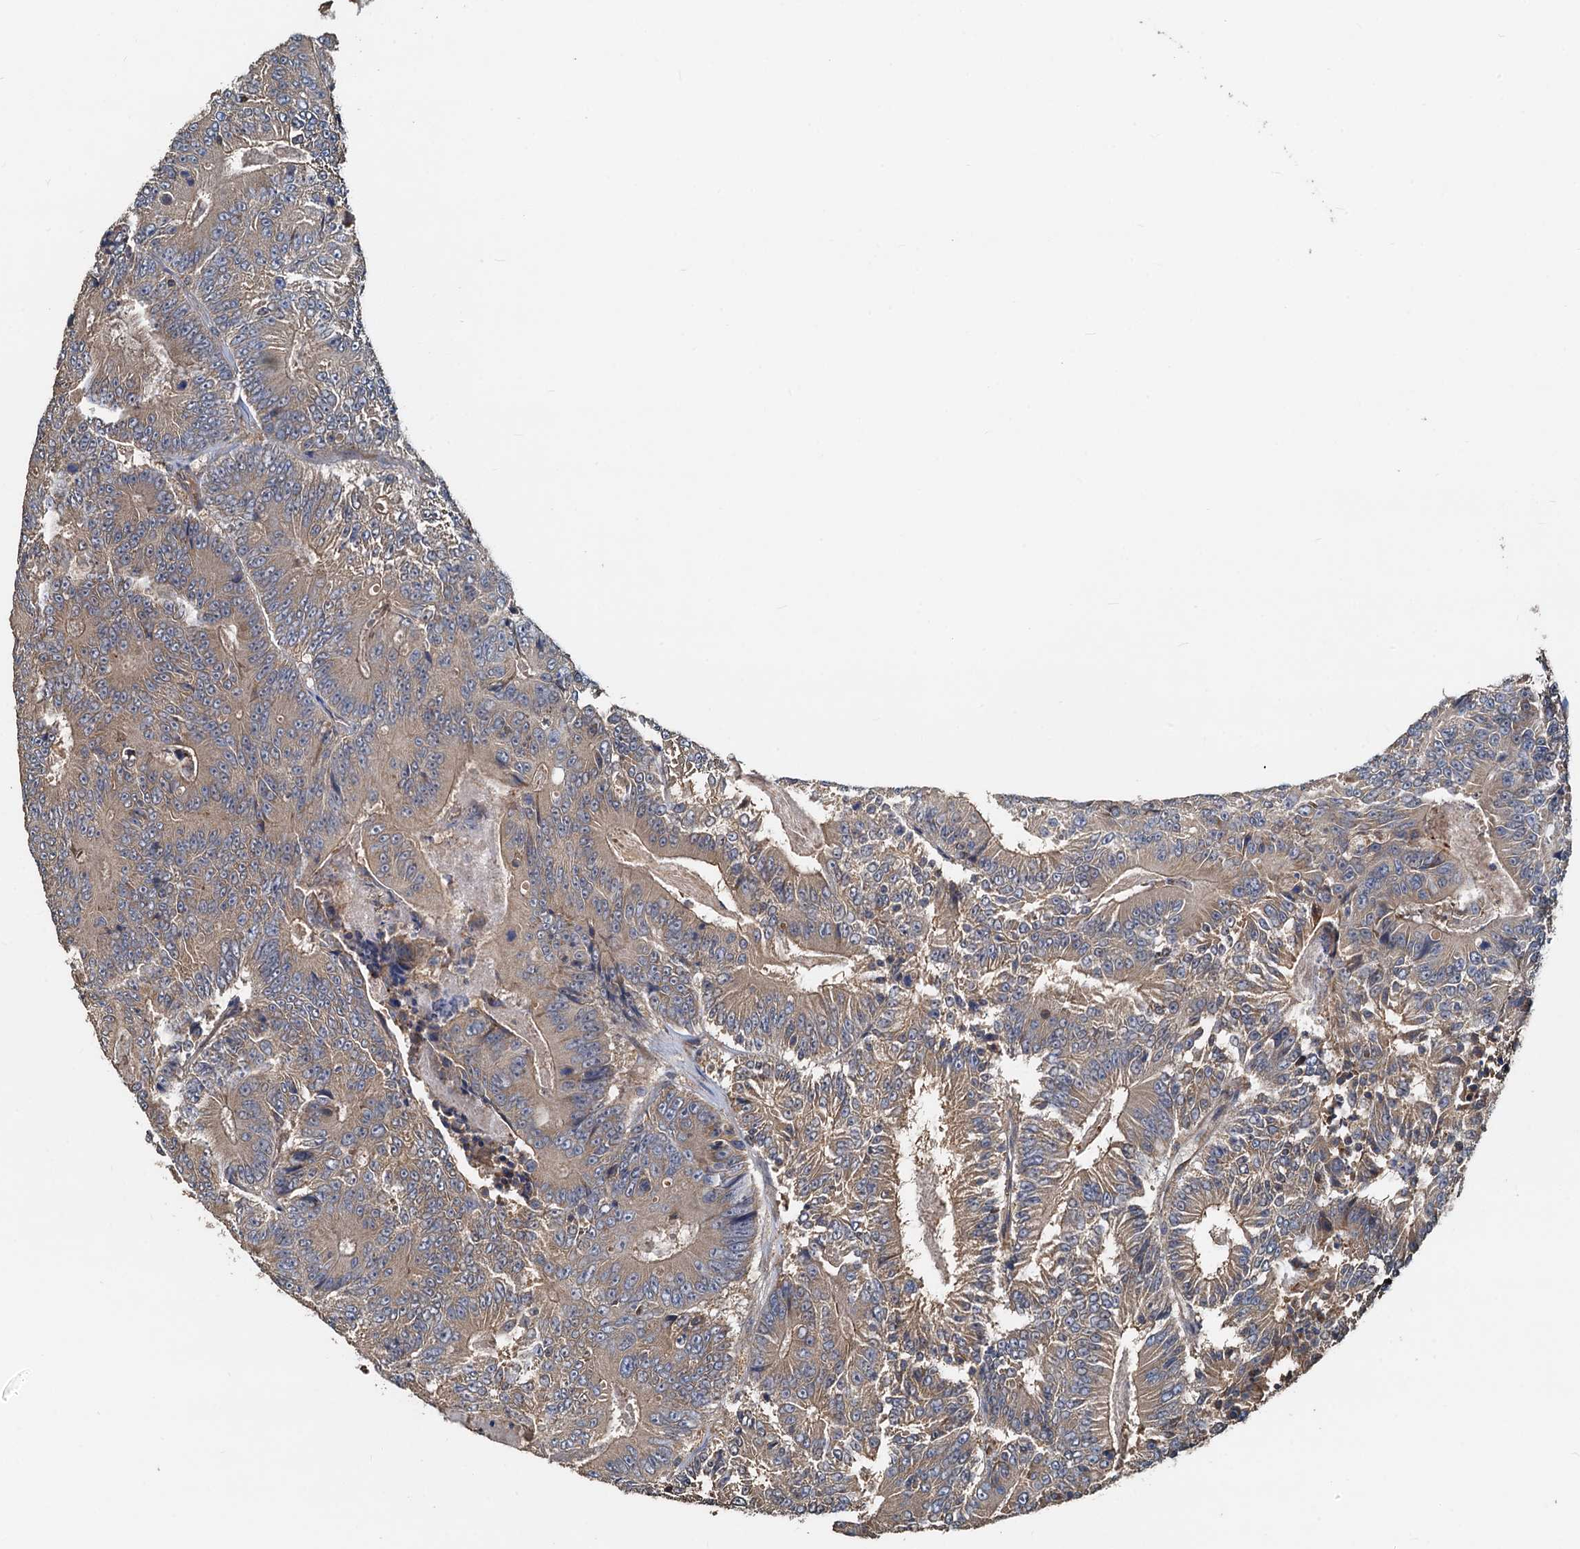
{"staining": {"intensity": "moderate", "quantity": ">75%", "location": "cytoplasmic/membranous"}, "tissue": "colorectal cancer", "cell_type": "Tumor cells", "image_type": "cancer", "snomed": [{"axis": "morphology", "description": "Adenocarcinoma, NOS"}, {"axis": "topography", "description": "Colon"}], "caption": "Immunohistochemical staining of adenocarcinoma (colorectal) demonstrates medium levels of moderate cytoplasmic/membranous staining in about >75% of tumor cells.", "gene": "HYI", "patient": {"sex": "male", "age": 83}}